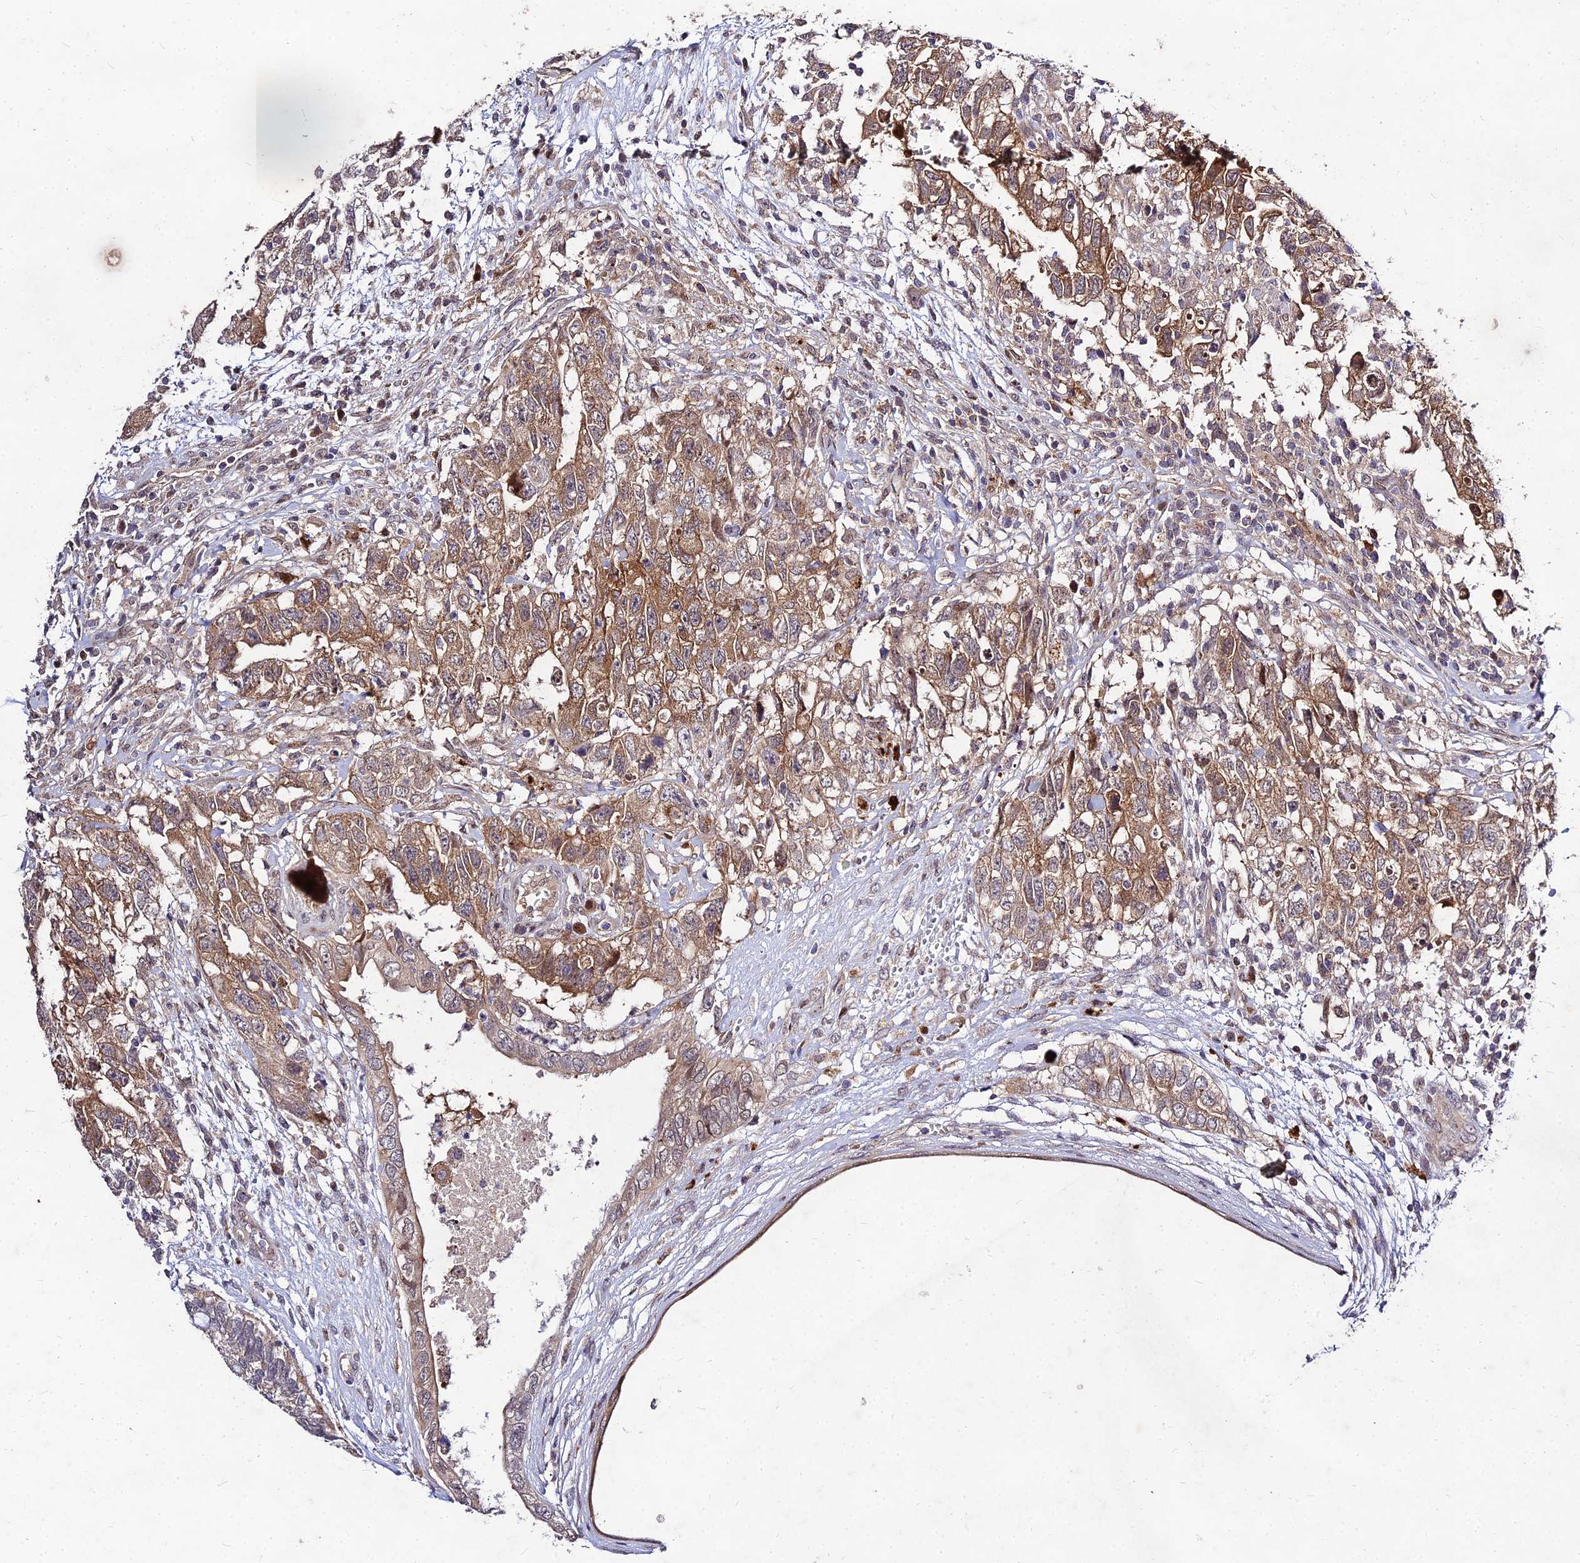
{"staining": {"intensity": "moderate", "quantity": ">75%", "location": "cytoplasmic/membranous"}, "tissue": "testis cancer", "cell_type": "Tumor cells", "image_type": "cancer", "snomed": [{"axis": "morphology", "description": "Seminoma, NOS"}, {"axis": "morphology", "description": "Carcinoma, Embryonal, NOS"}, {"axis": "topography", "description": "Testis"}], "caption": "Testis cancer (seminoma) stained with DAB (3,3'-diaminobenzidine) IHC displays medium levels of moderate cytoplasmic/membranous staining in approximately >75% of tumor cells.", "gene": "MKKS", "patient": {"sex": "male", "age": 29}}